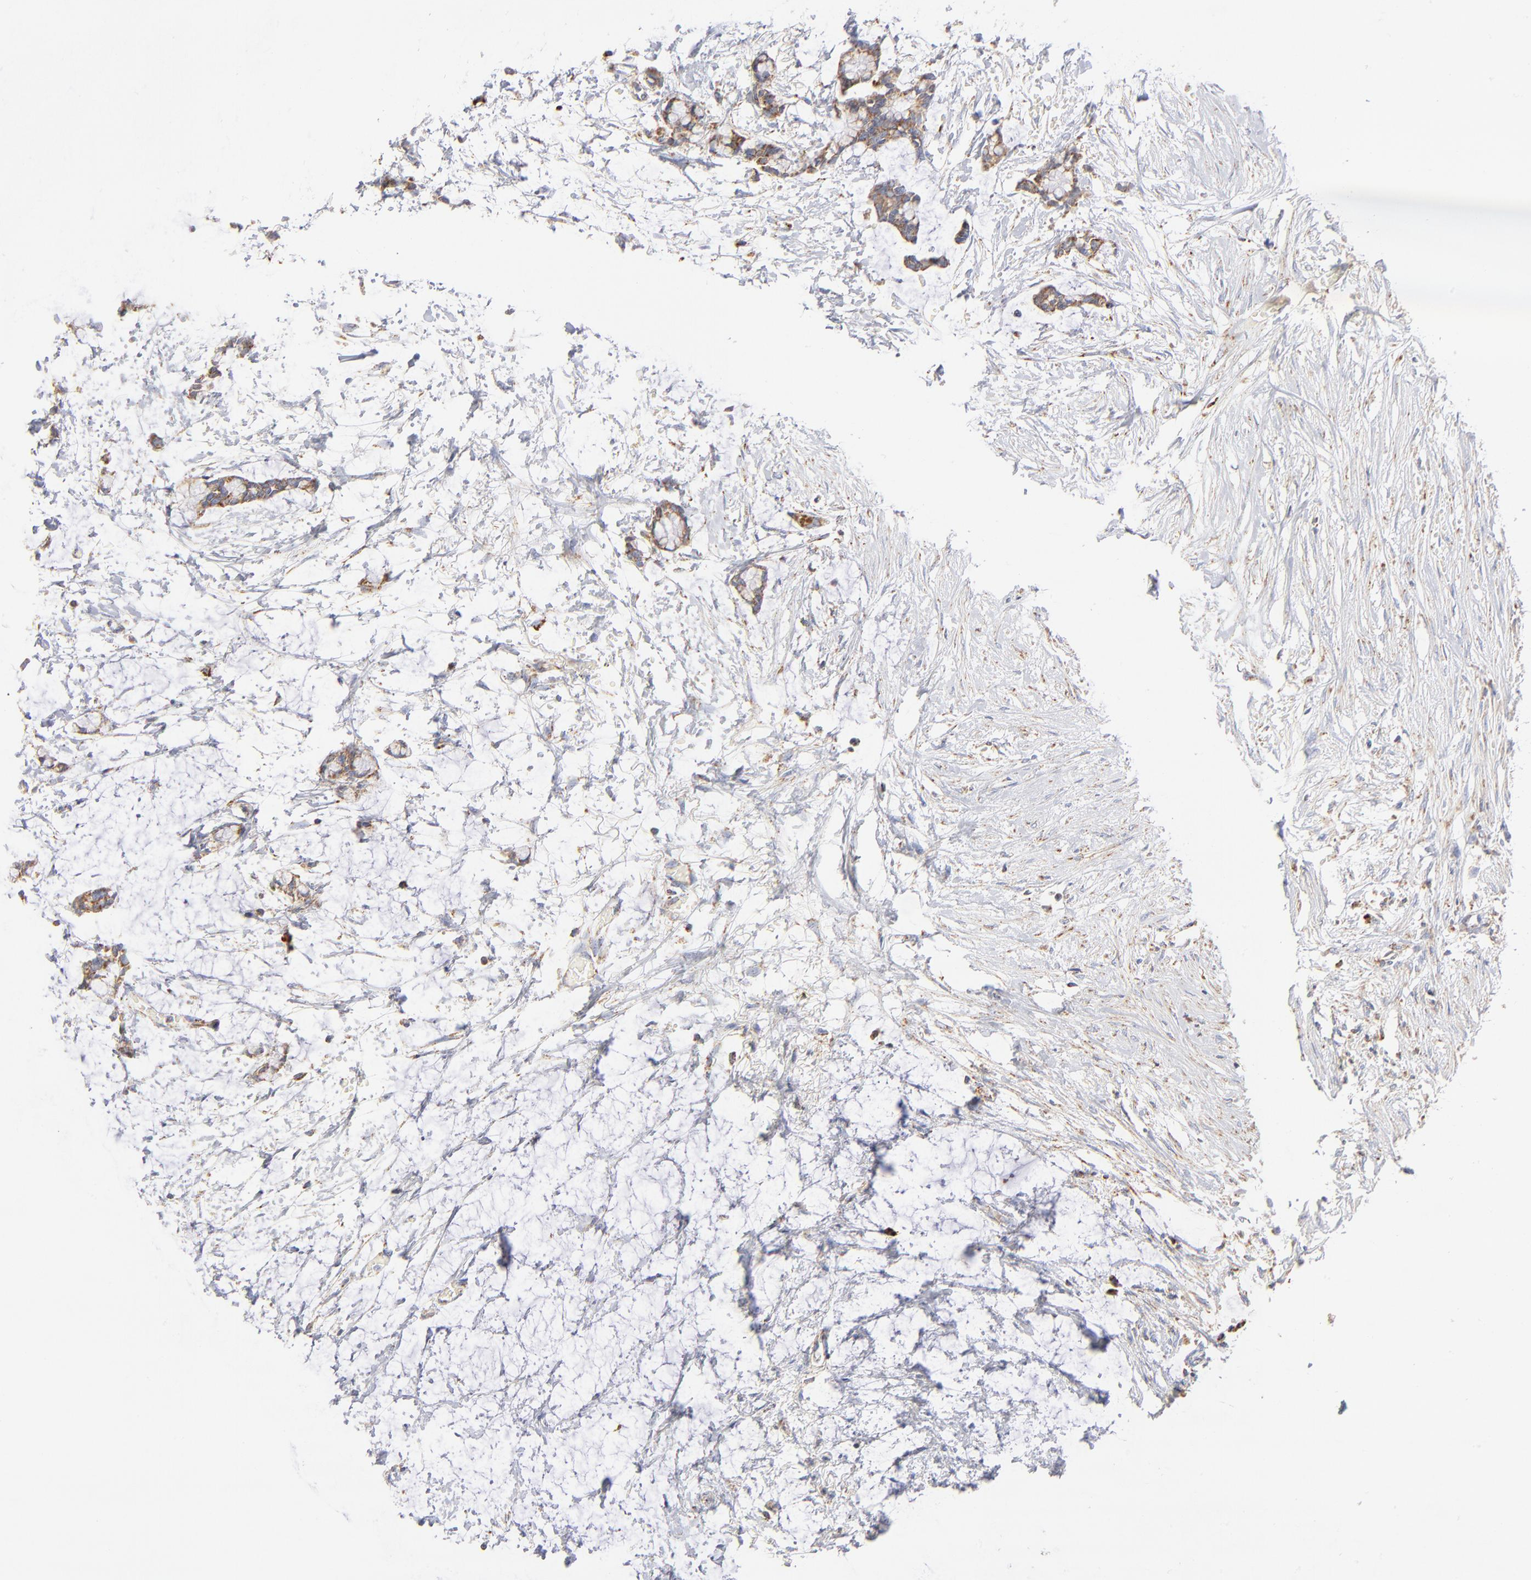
{"staining": {"intensity": "weak", "quantity": ">75%", "location": "cytoplasmic/membranous"}, "tissue": "colorectal cancer", "cell_type": "Tumor cells", "image_type": "cancer", "snomed": [{"axis": "morphology", "description": "Normal tissue, NOS"}, {"axis": "morphology", "description": "Adenocarcinoma, NOS"}, {"axis": "topography", "description": "Colon"}, {"axis": "topography", "description": "Peripheral nerve tissue"}], "caption": "Protein staining displays weak cytoplasmic/membranous positivity in approximately >75% of tumor cells in adenocarcinoma (colorectal).", "gene": "DLAT", "patient": {"sex": "male", "age": 14}}